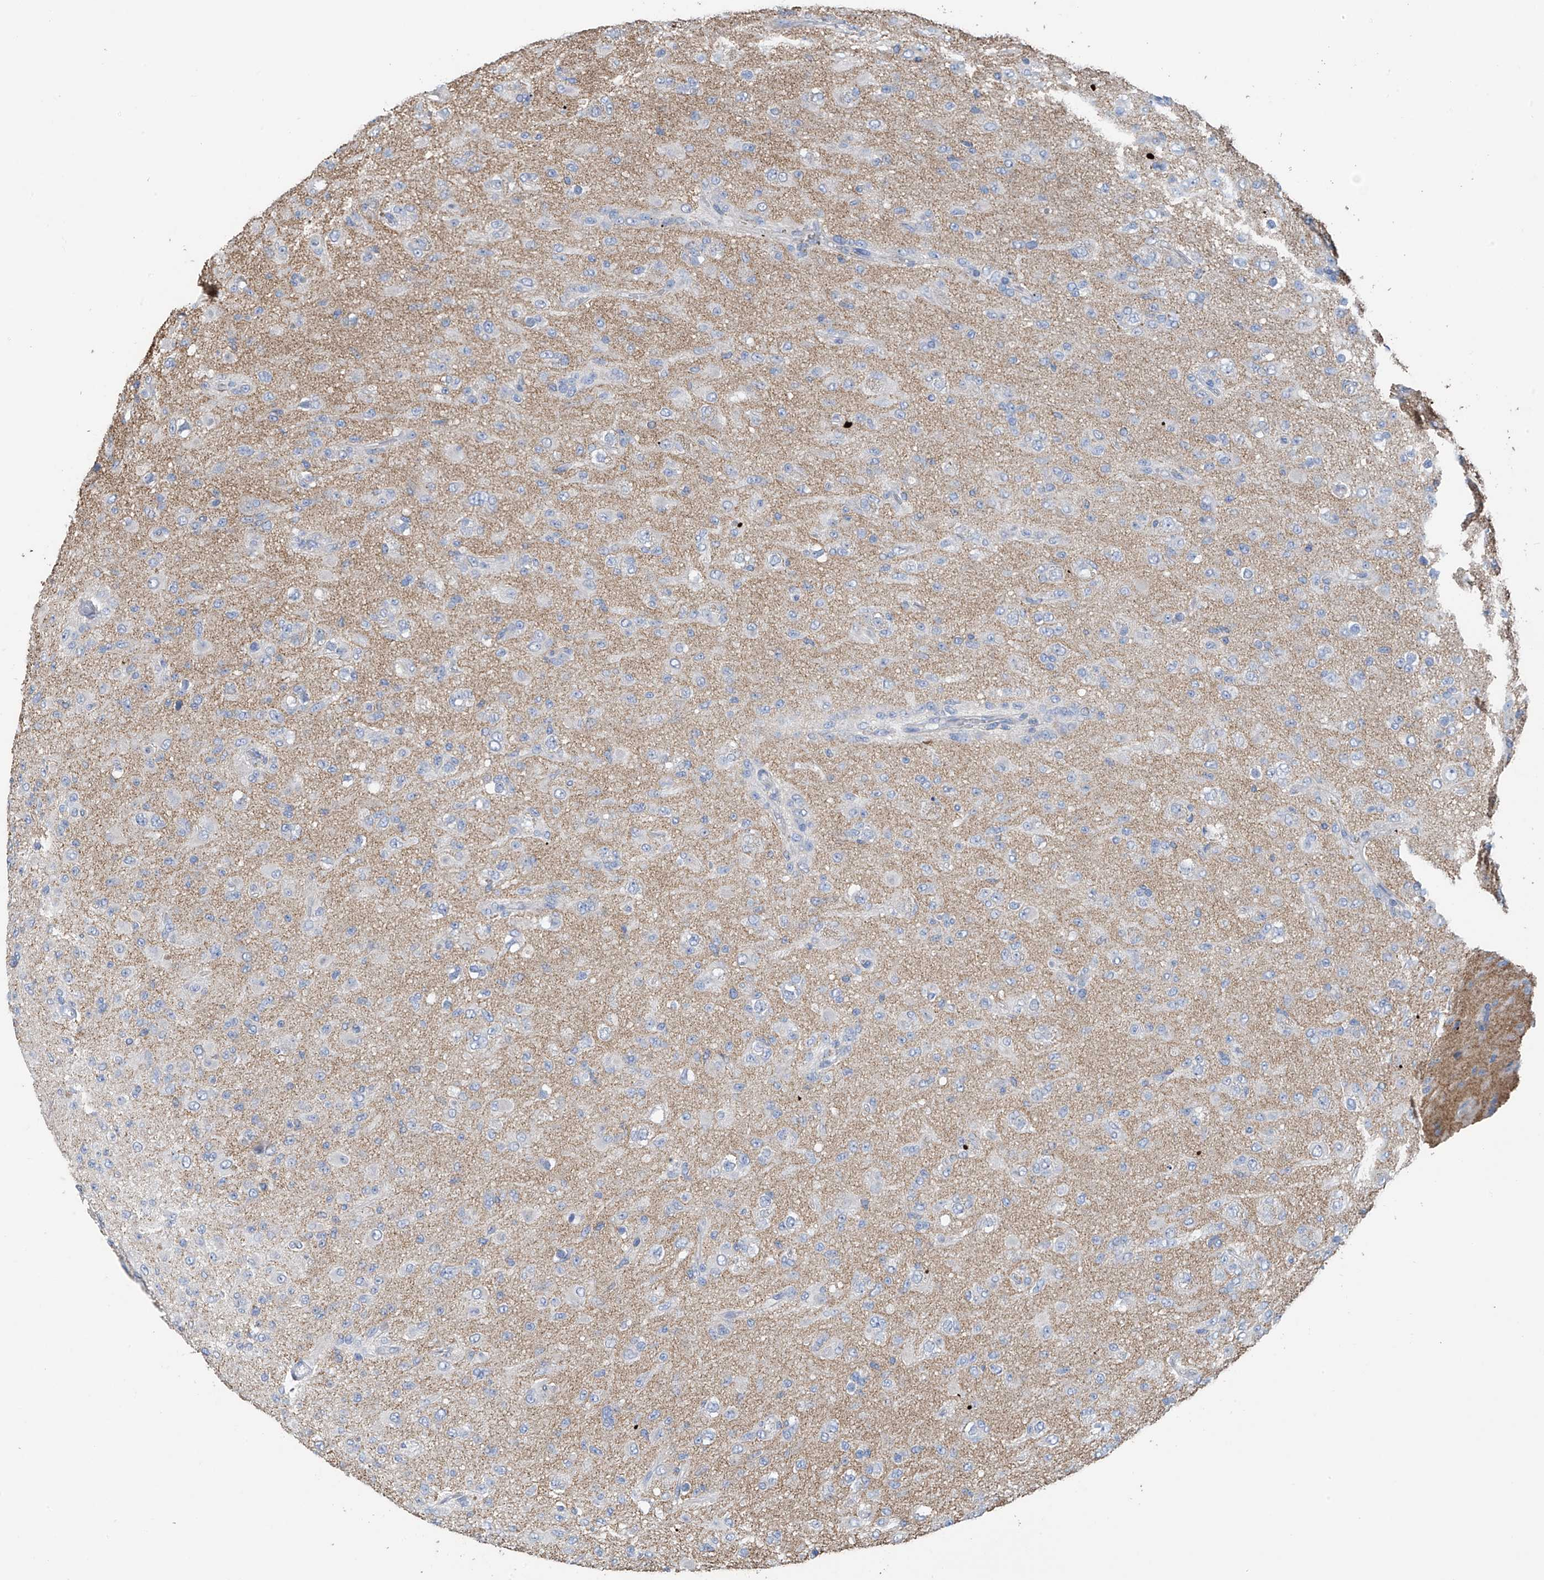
{"staining": {"intensity": "negative", "quantity": "none", "location": "none"}, "tissue": "glioma", "cell_type": "Tumor cells", "image_type": "cancer", "snomed": [{"axis": "morphology", "description": "Glioma, malignant, Low grade"}, {"axis": "topography", "description": "Brain"}], "caption": "Malignant glioma (low-grade) stained for a protein using IHC reveals no expression tumor cells.", "gene": "SYN3", "patient": {"sex": "male", "age": 65}}